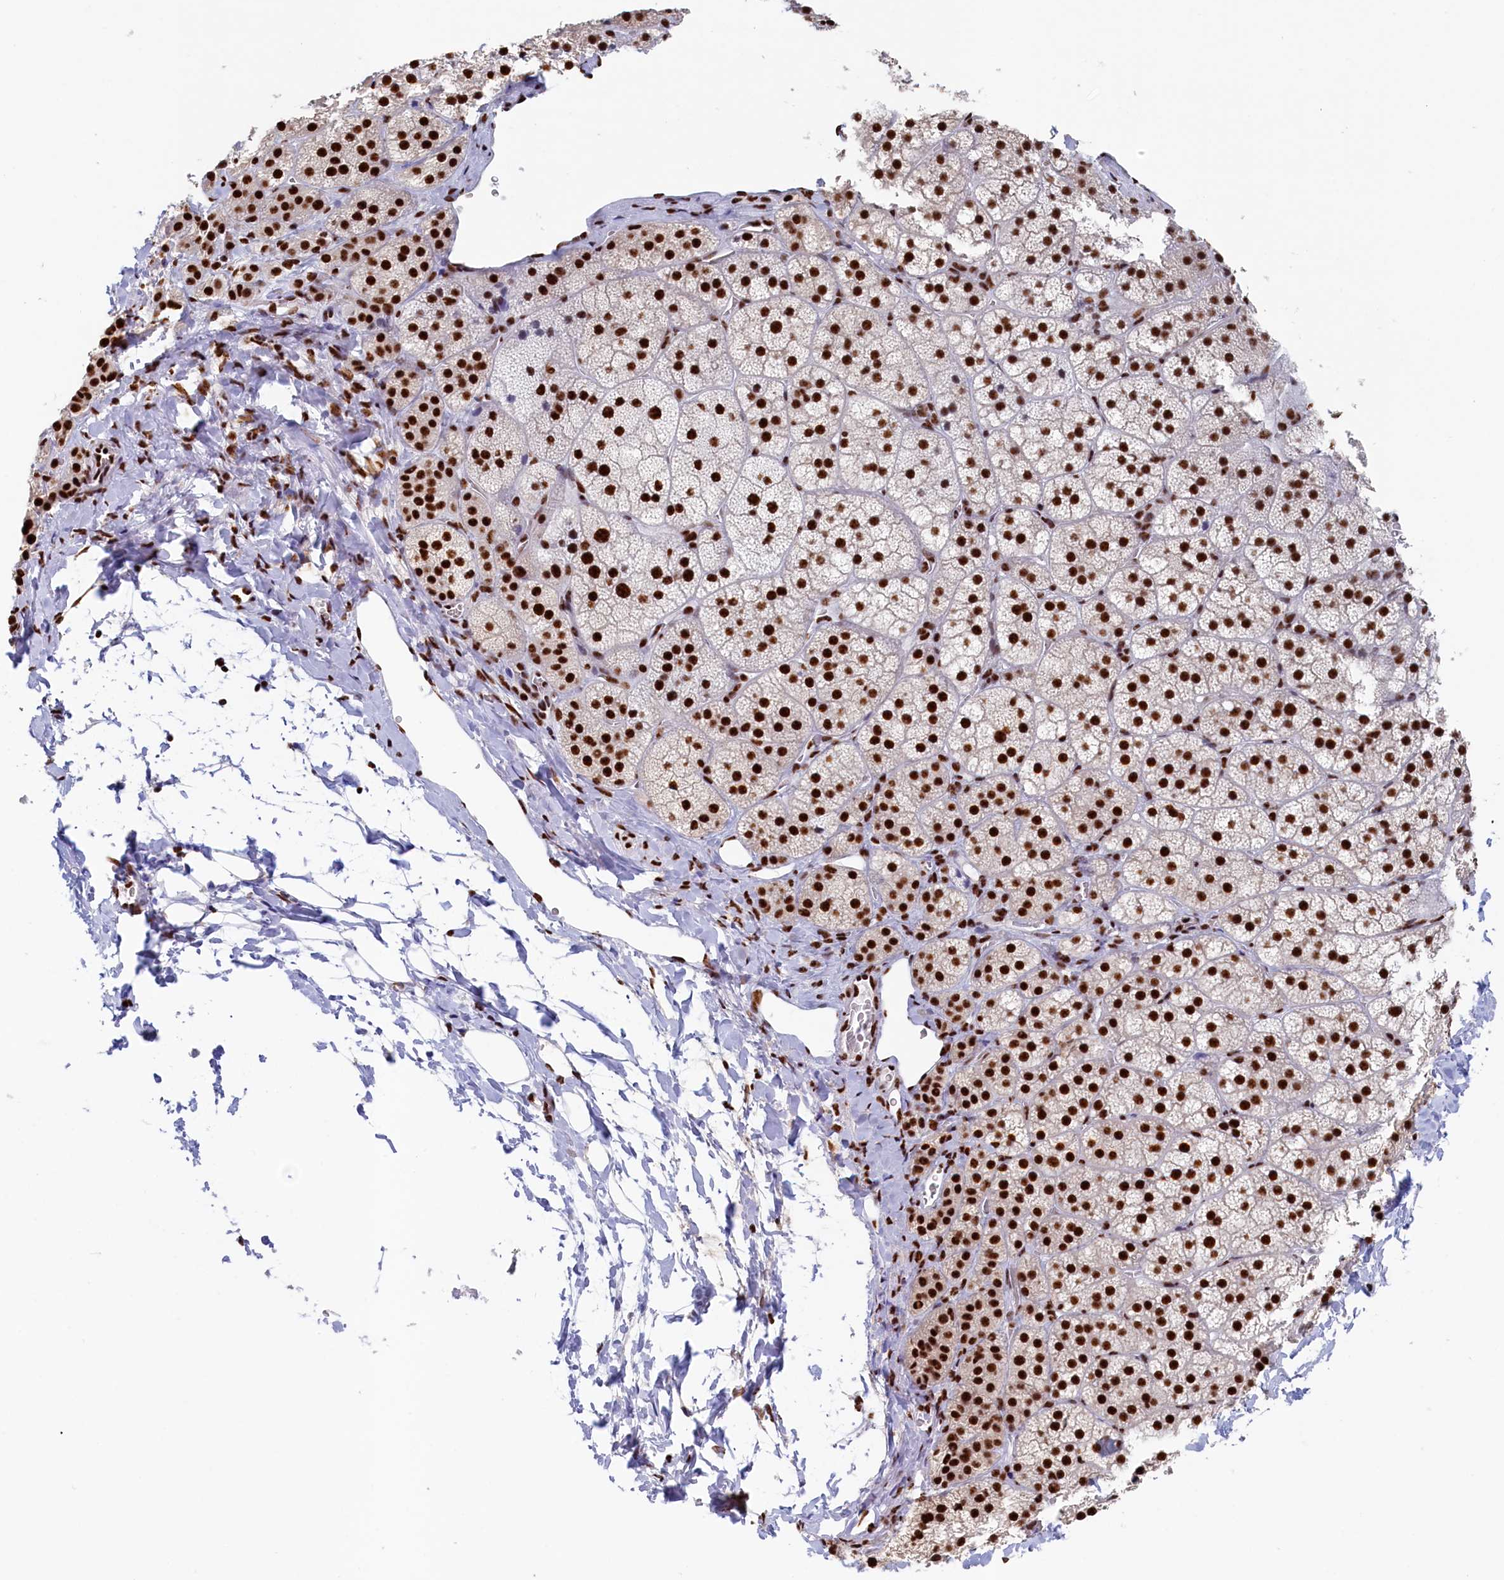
{"staining": {"intensity": "strong", "quantity": ">75%", "location": "nuclear"}, "tissue": "adrenal gland", "cell_type": "Glandular cells", "image_type": "normal", "snomed": [{"axis": "morphology", "description": "Normal tissue, NOS"}, {"axis": "topography", "description": "Adrenal gland"}], "caption": "DAB immunohistochemical staining of unremarkable human adrenal gland exhibits strong nuclear protein staining in about >75% of glandular cells. Immunohistochemistry stains the protein in brown and the nuclei are stained blue.", "gene": "MOSPD3", "patient": {"sex": "female", "age": 44}}